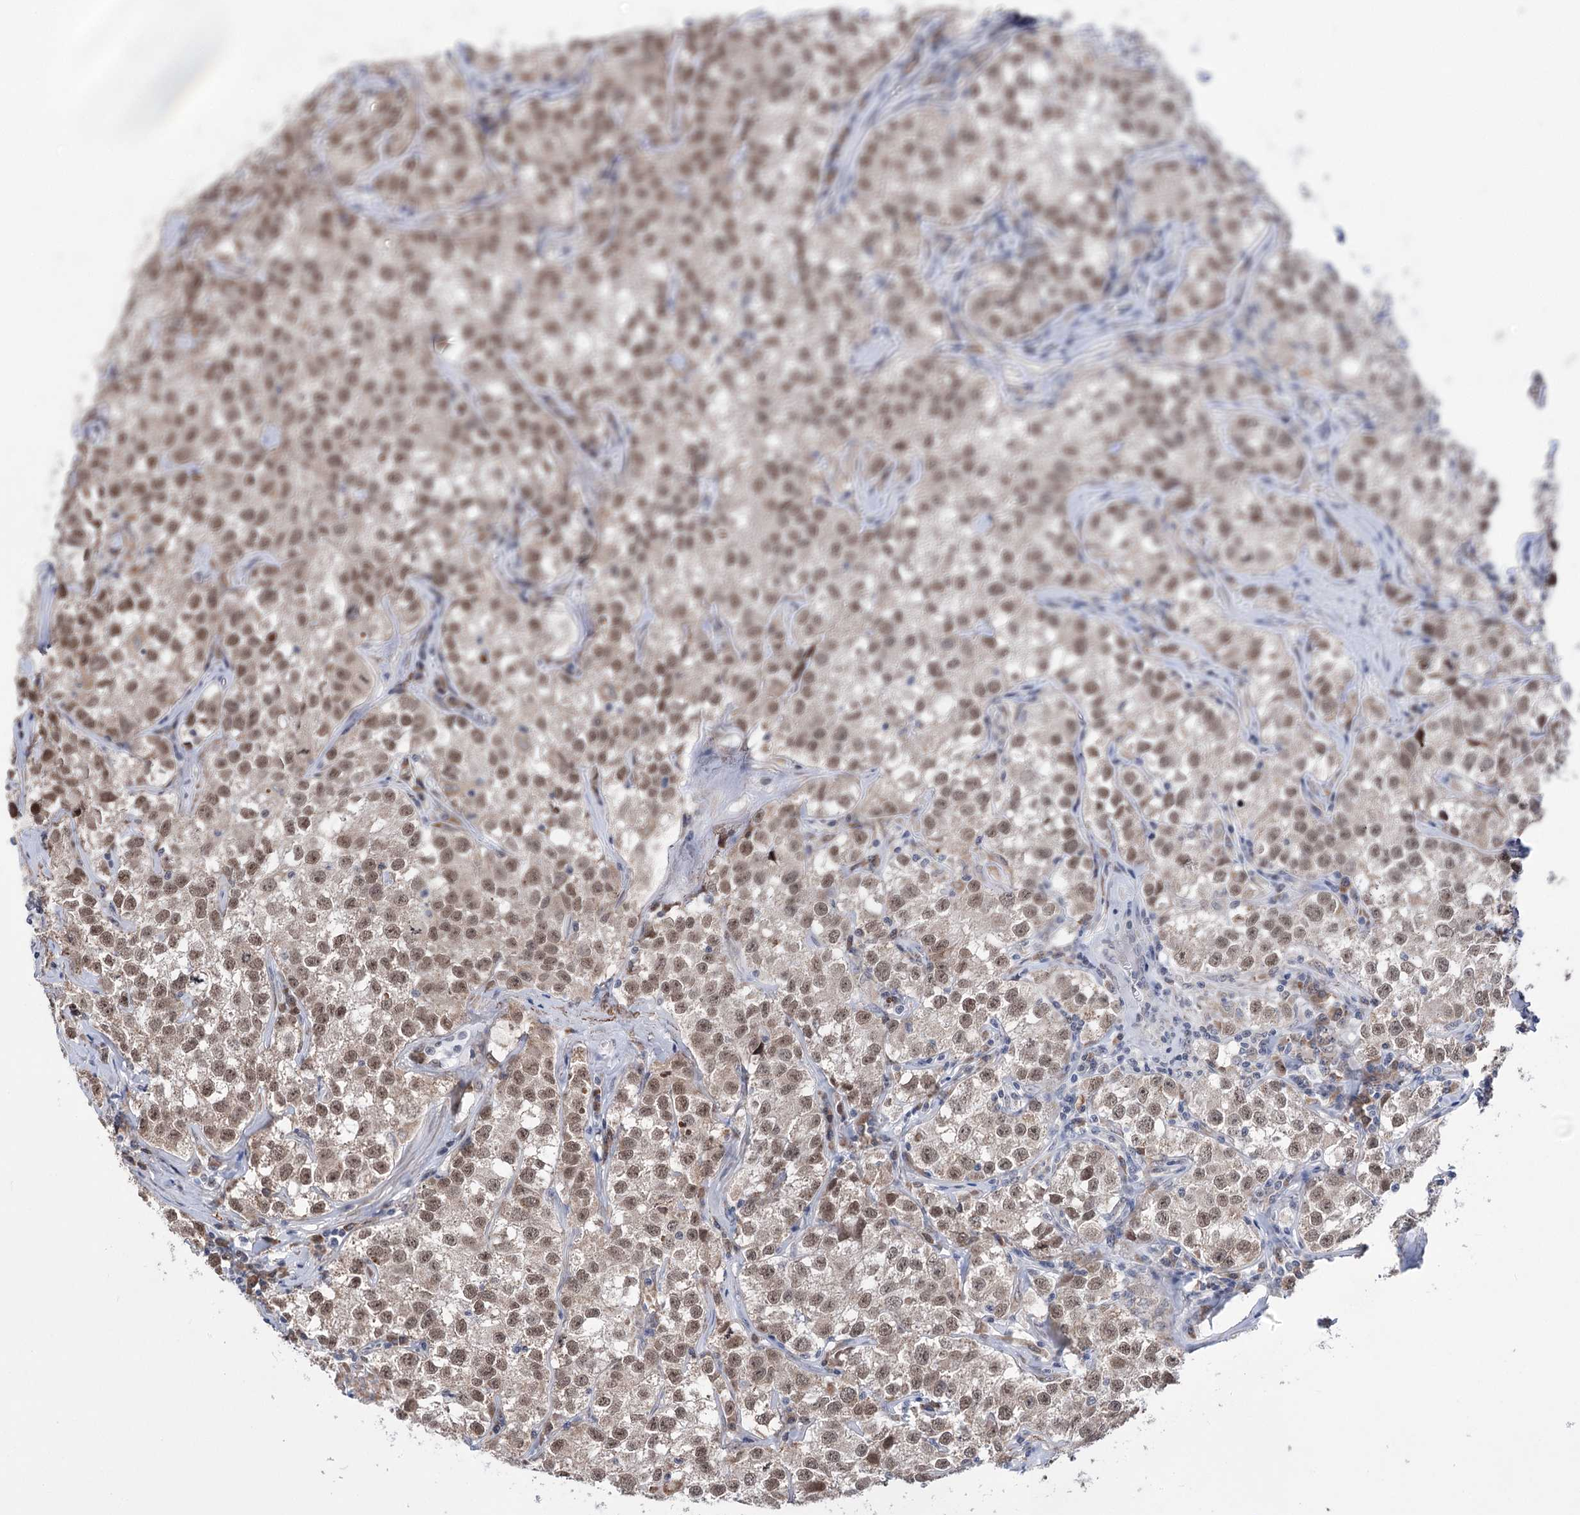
{"staining": {"intensity": "moderate", "quantity": ">75%", "location": "nuclear"}, "tissue": "testis cancer", "cell_type": "Tumor cells", "image_type": "cancer", "snomed": [{"axis": "morphology", "description": "Seminoma, NOS"}, {"axis": "morphology", "description": "Carcinoma, Embryonal, NOS"}, {"axis": "topography", "description": "Testis"}], "caption": "Moderate nuclear expression for a protein is seen in approximately >75% of tumor cells of testis embryonal carcinoma using IHC.", "gene": "PPRC1", "patient": {"sex": "male", "age": 43}}